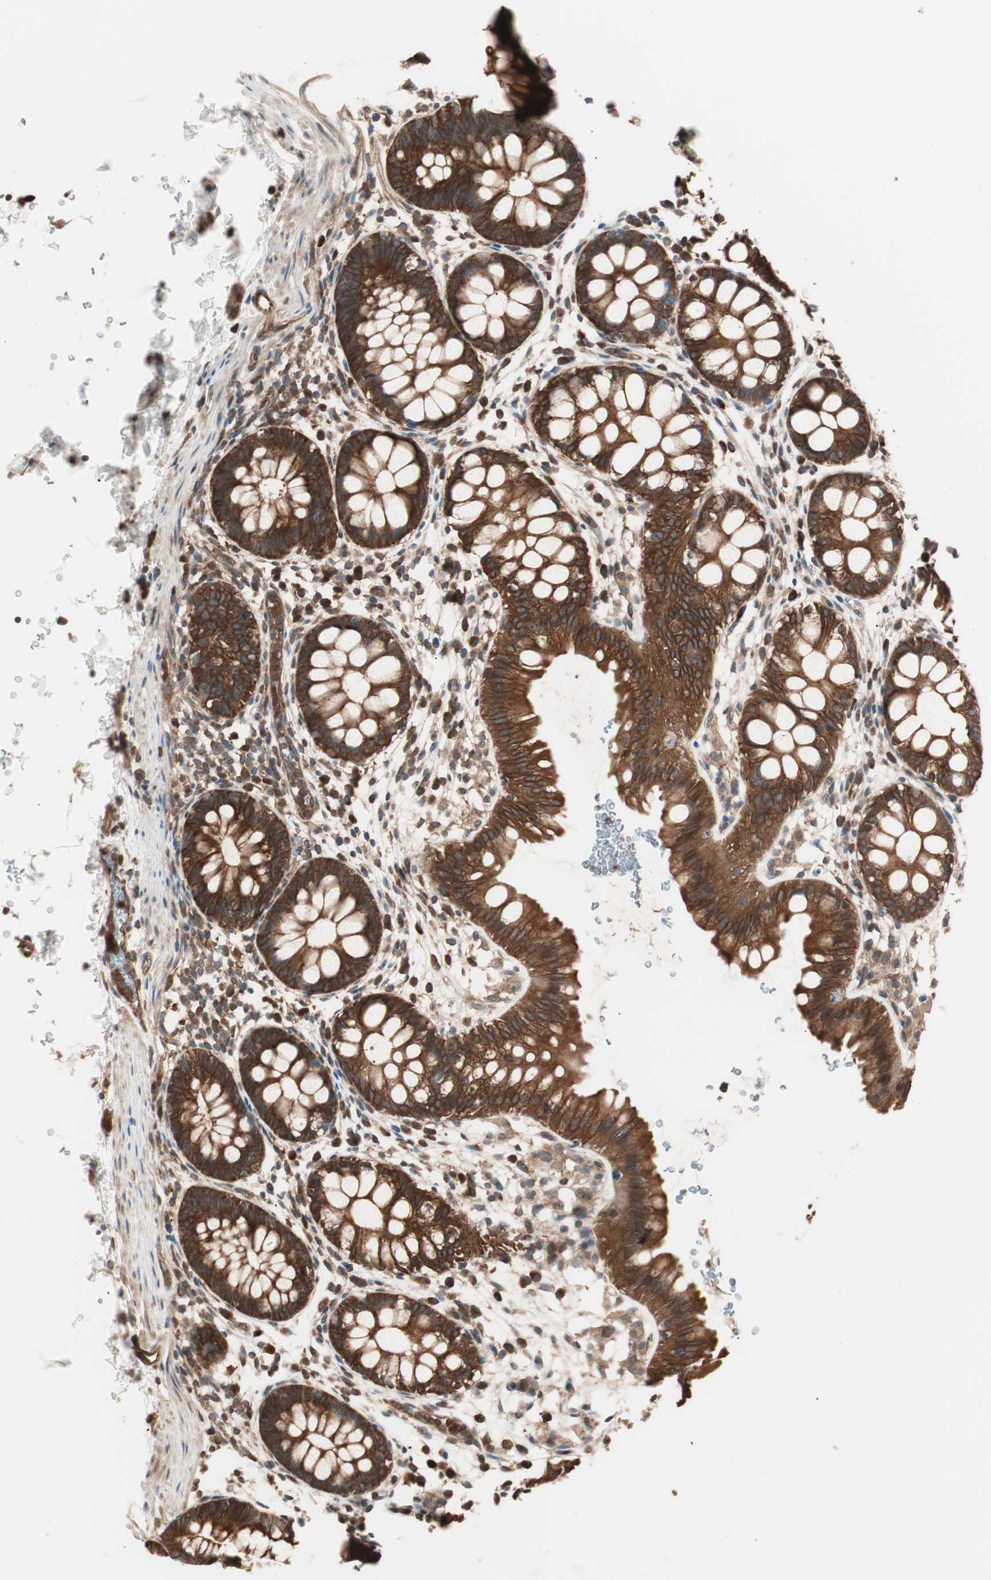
{"staining": {"intensity": "strong", "quantity": ">75%", "location": "cytoplasmic/membranous"}, "tissue": "rectum", "cell_type": "Glandular cells", "image_type": "normal", "snomed": [{"axis": "morphology", "description": "Normal tissue, NOS"}, {"axis": "topography", "description": "Rectum"}], "caption": "The immunohistochemical stain highlights strong cytoplasmic/membranous positivity in glandular cells of normal rectum. Using DAB (brown) and hematoxylin (blue) stains, captured at high magnification using brightfield microscopy.", "gene": "TSG101", "patient": {"sex": "female", "age": 24}}